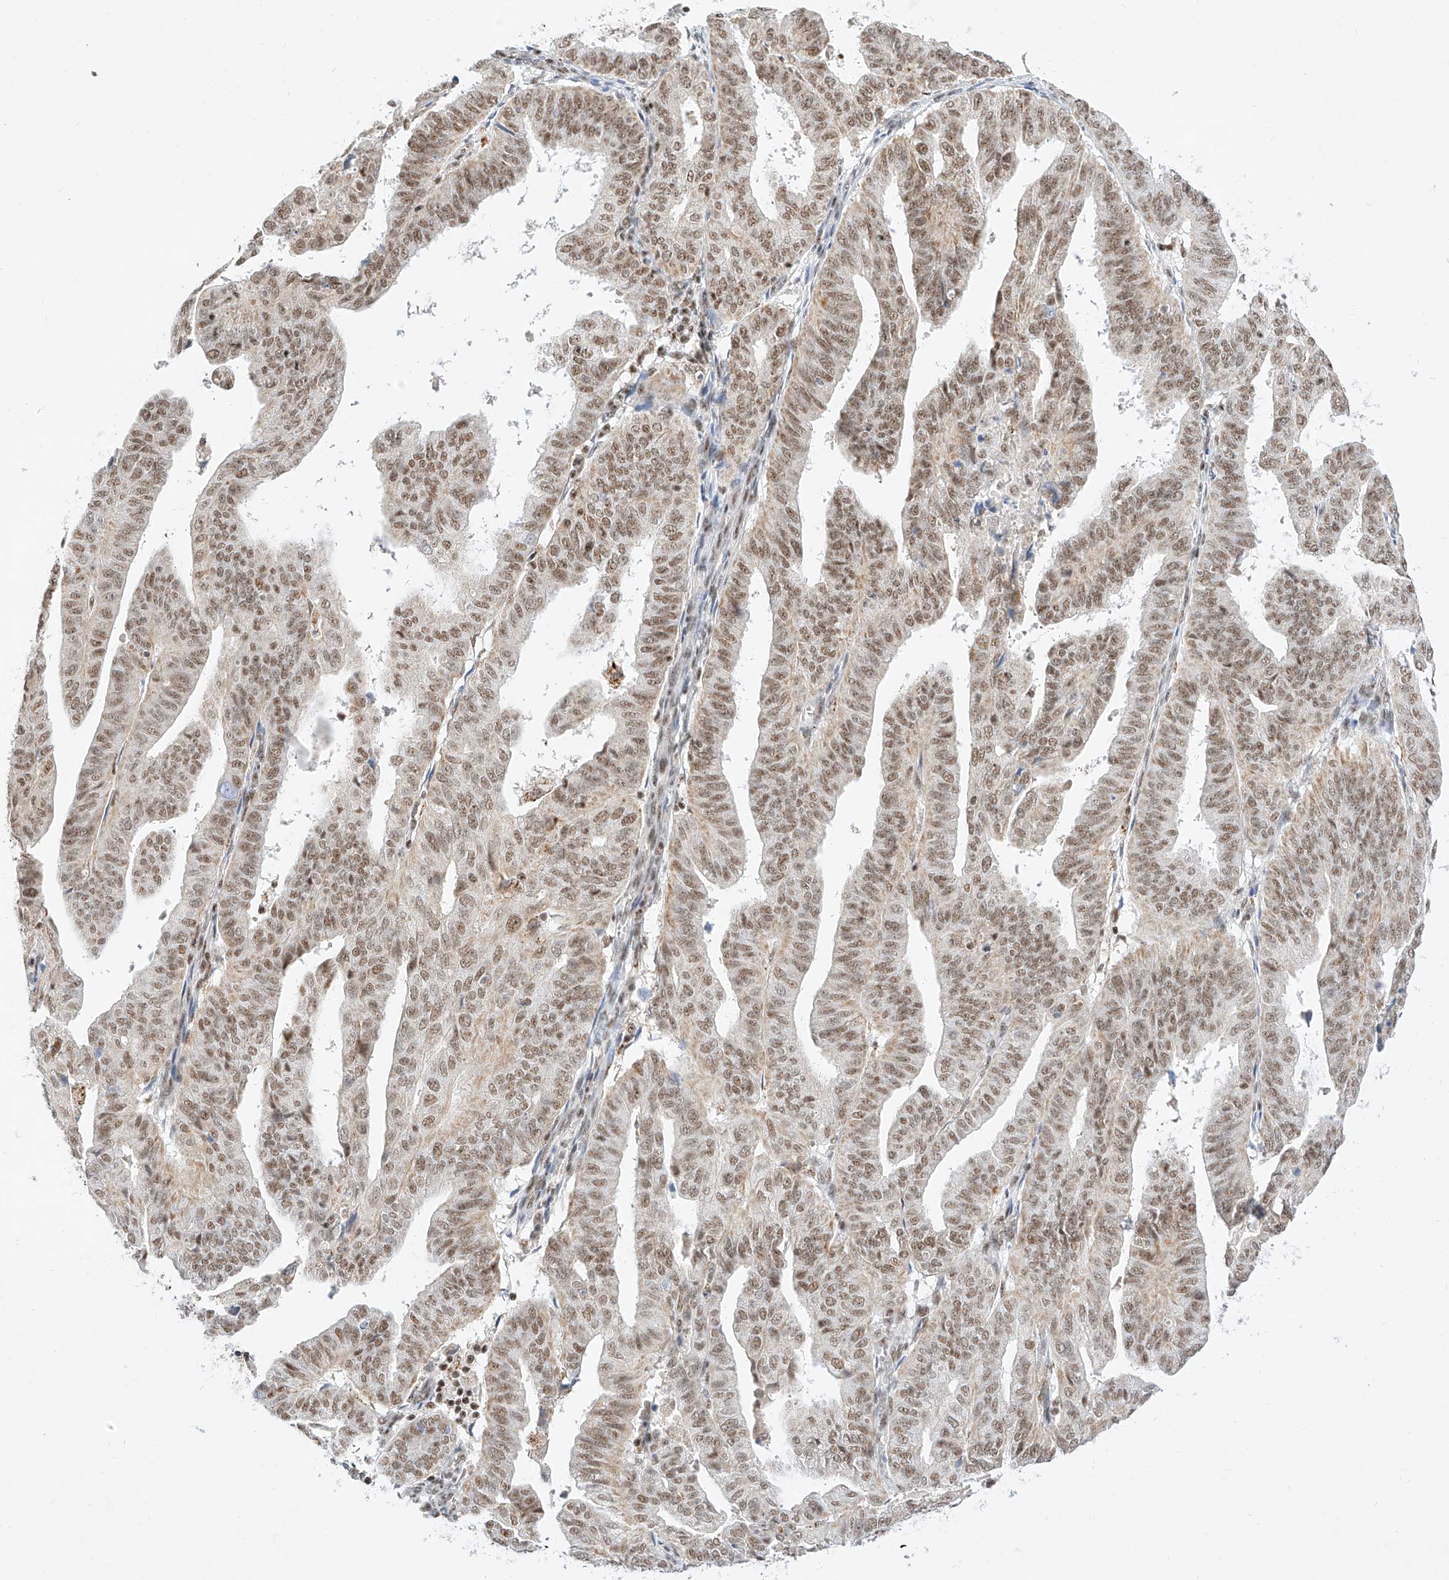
{"staining": {"intensity": "moderate", "quantity": ">75%", "location": "nuclear"}, "tissue": "endometrial cancer", "cell_type": "Tumor cells", "image_type": "cancer", "snomed": [{"axis": "morphology", "description": "Adenocarcinoma, NOS"}, {"axis": "topography", "description": "Uterus"}], "caption": "High-magnification brightfield microscopy of adenocarcinoma (endometrial) stained with DAB (3,3'-diaminobenzidine) (brown) and counterstained with hematoxylin (blue). tumor cells exhibit moderate nuclear expression is identified in approximately>75% of cells. Nuclei are stained in blue.", "gene": "NRF1", "patient": {"sex": "female", "age": 77}}